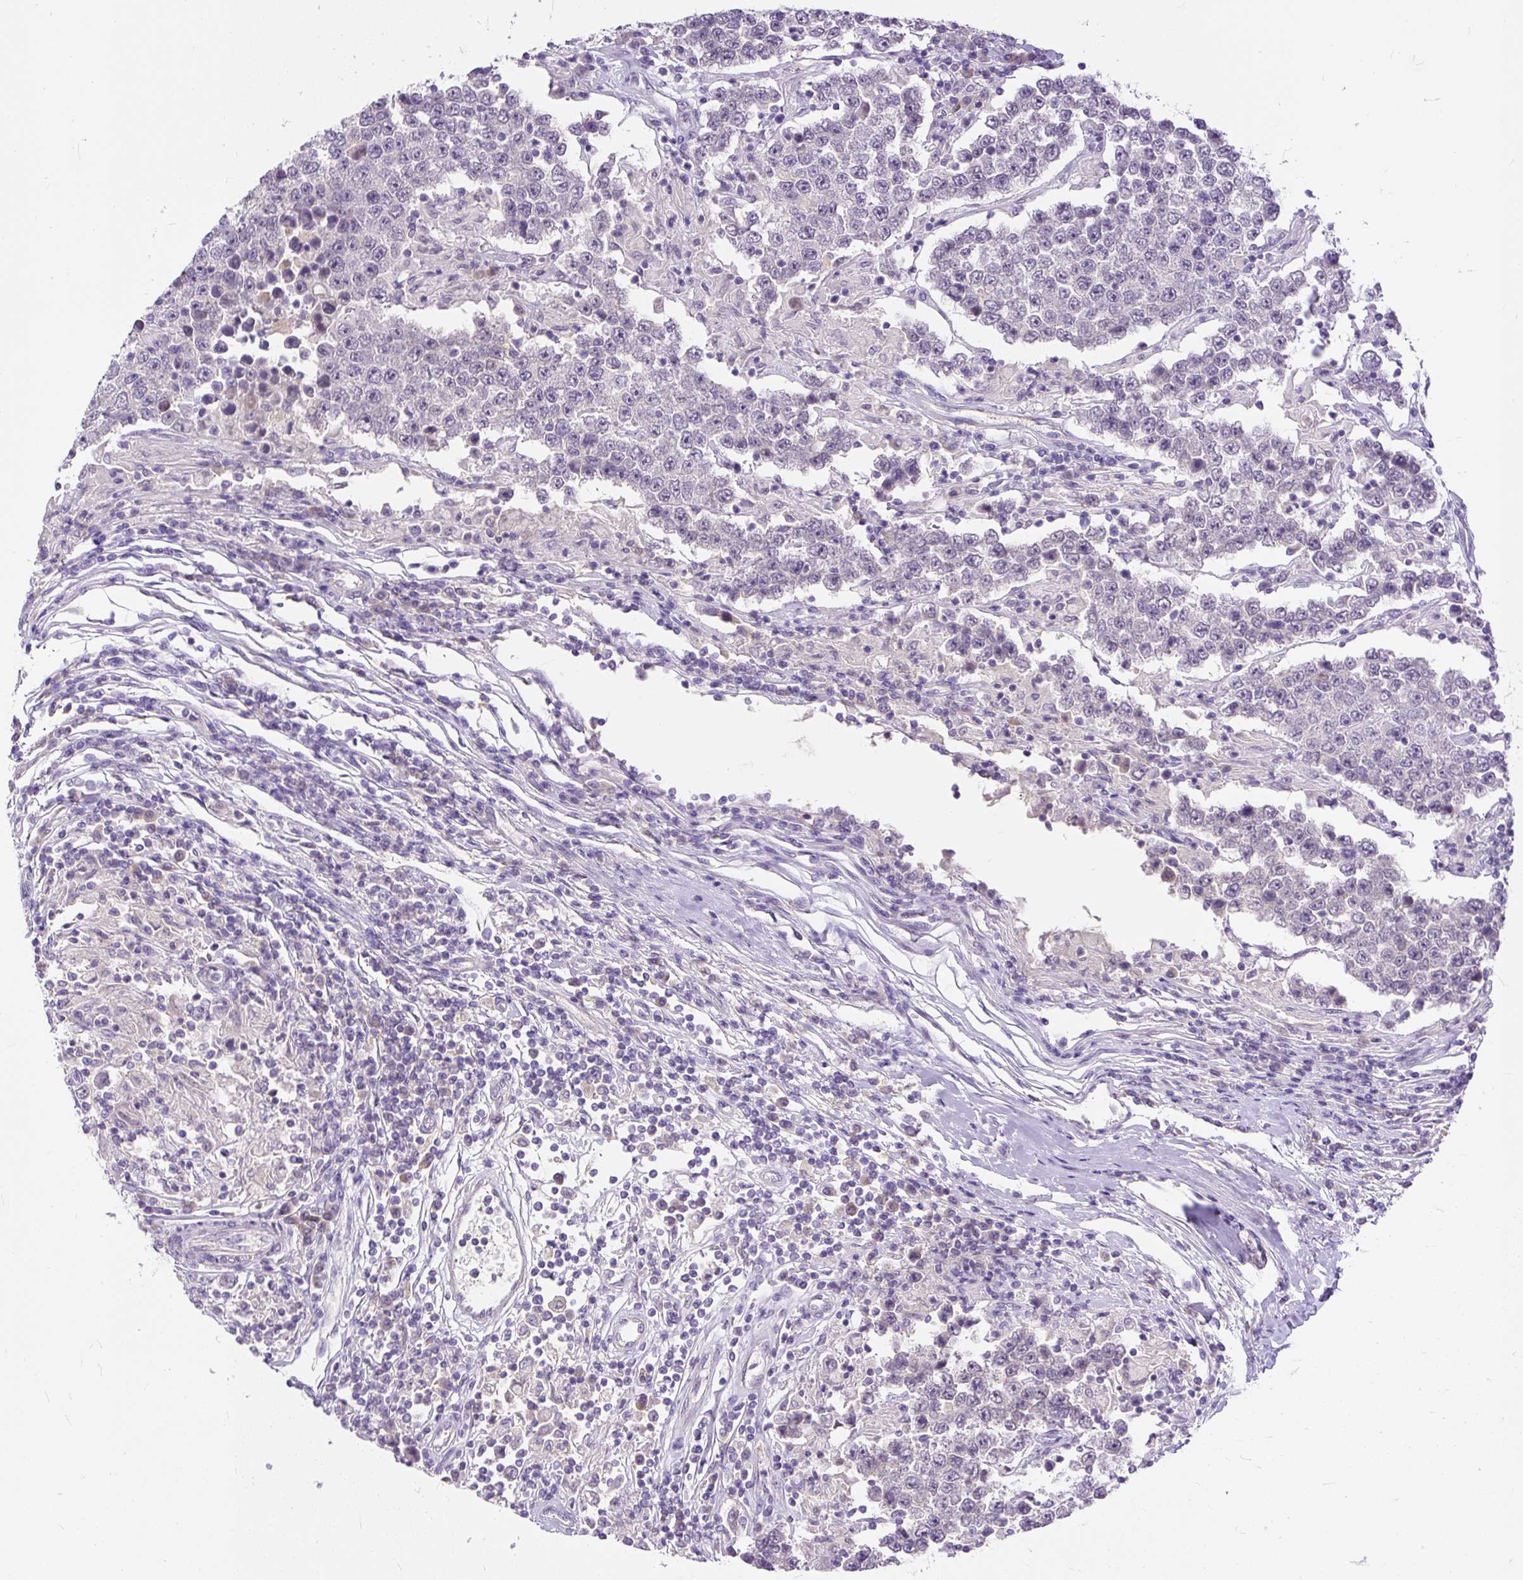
{"staining": {"intensity": "negative", "quantity": "none", "location": "none"}, "tissue": "testis cancer", "cell_type": "Tumor cells", "image_type": "cancer", "snomed": [{"axis": "morphology", "description": "Normal tissue, NOS"}, {"axis": "morphology", "description": "Urothelial carcinoma, High grade"}, {"axis": "morphology", "description": "Seminoma, NOS"}, {"axis": "morphology", "description": "Carcinoma, Embryonal, NOS"}, {"axis": "topography", "description": "Urinary bladder"}, {"axis": "topography", "description": "Testis"}], "caption": "Tumor cells show no significant expression in urothelial carcinoma (high-grade) (testis).", "gene": "KRTAP20-3", "patient": {"sex": "male", "age": 41}}